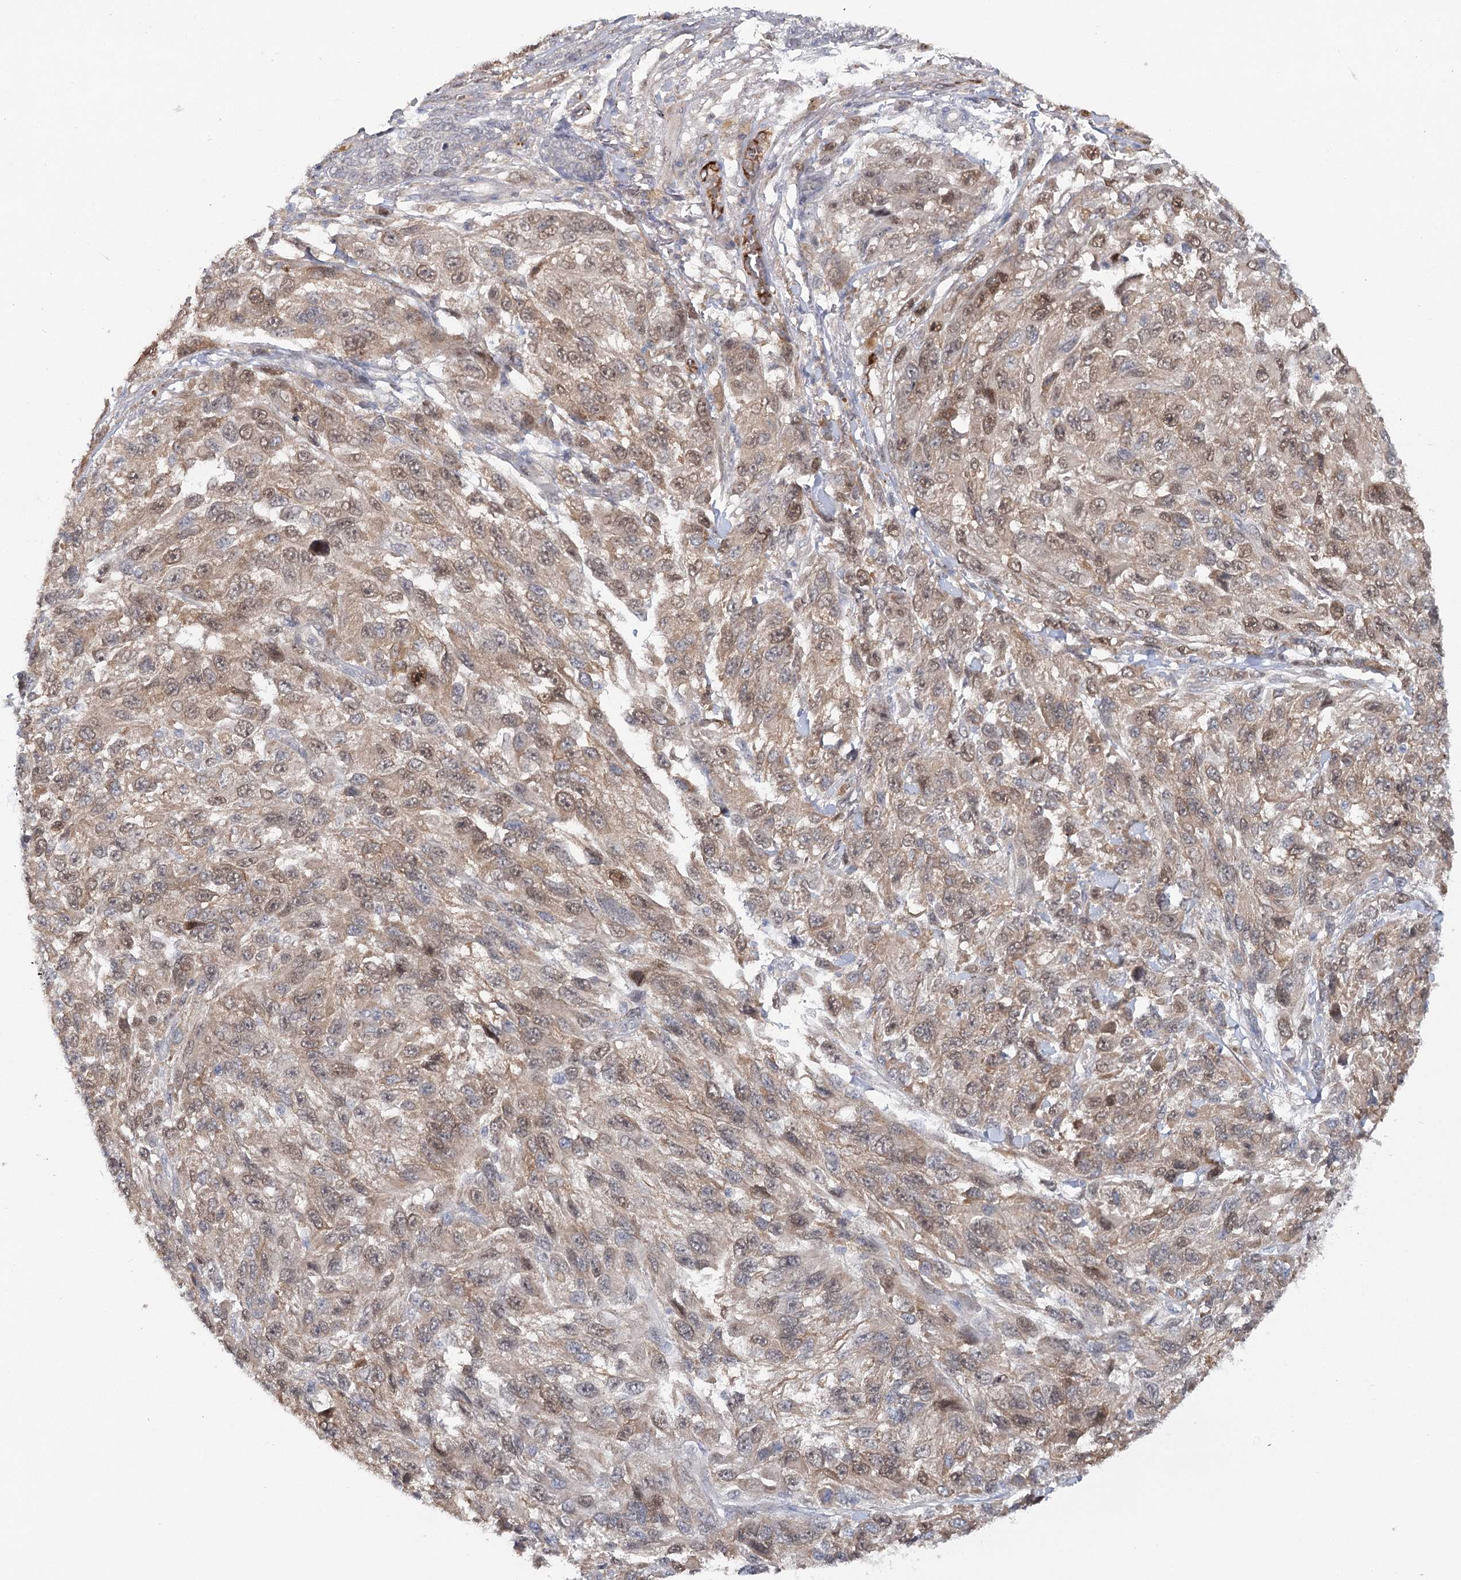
{"staining": {"intensity": "weak", "quantity": "25%-75%", "location": "cytoplasmic/membranous,nuclear"}, "tissue": "melanoma", "cell_type": "Tumor cells", "image_type": "cancer", "snomed": [{"axis": "morphology", "description": "Malignant melanoma, NOS"}, {"axis": "topography", "description": "Skin"}], "caption": "Human malignant melanoma stained for a protein (brown) exhibits weak cytoplasmic/membranous and nuclear positive staining in approximately 25%-75% of tumor cells.", "gene": "MAP3K13", "patient": {"sex": "female", "age": 96}}